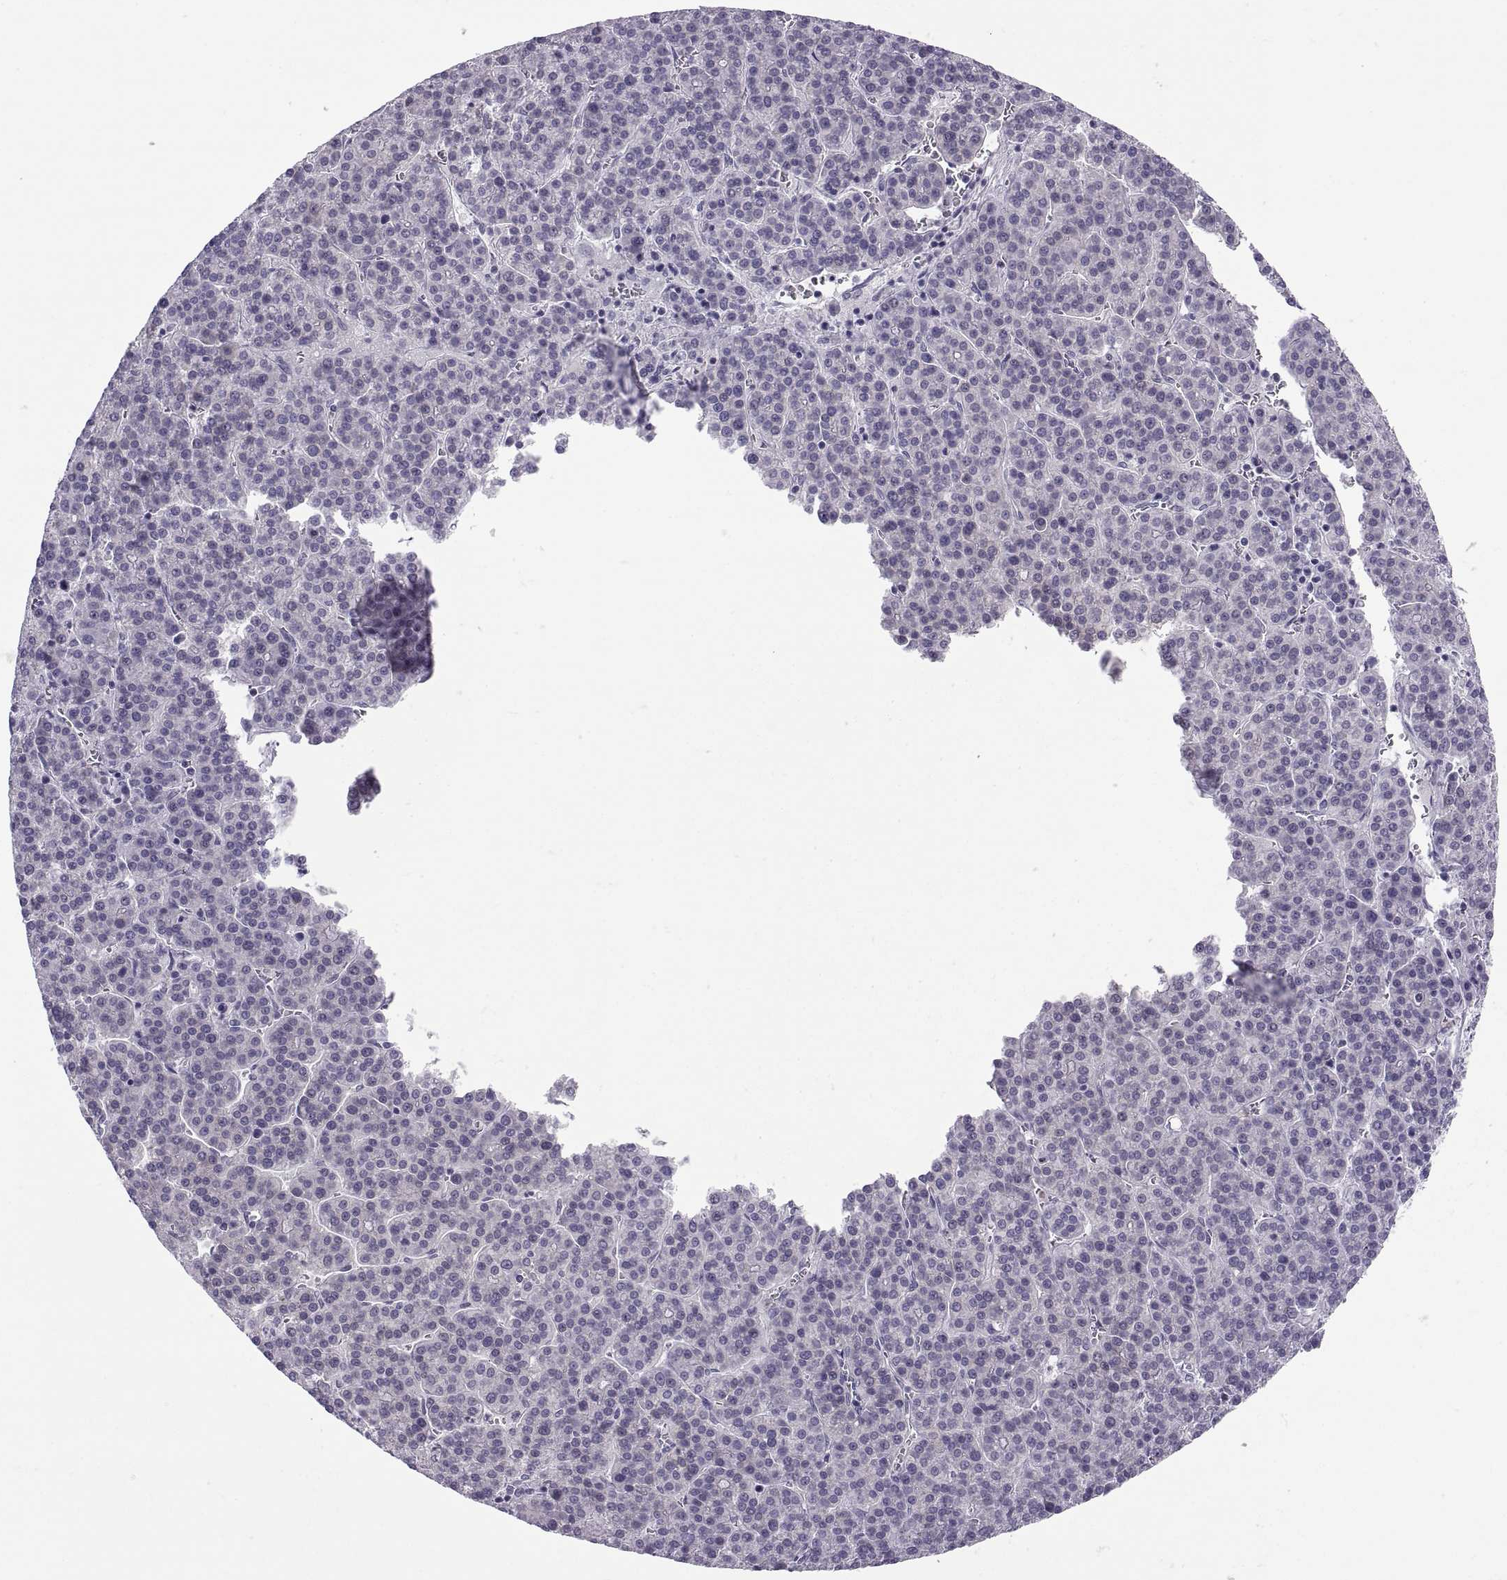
{"staining": {"intensity": "negative", "quantity": "none", "location": "none"}, "tissue": "liver cancer", "cell_type": "Tumor cells", "image_type": "cancer", "snomed": [{"axis": "morphology", "description": "Carcinoma, Hepatocellular, NOS"}, {"axis": "topography", "description": "Liver"}], "caption": "IHC image of liver cancer stained for a protein (brown), which shows no expression in tumor cells.", "gene": "C3orf22", "patient": {"sex": "female", "age": 58}}